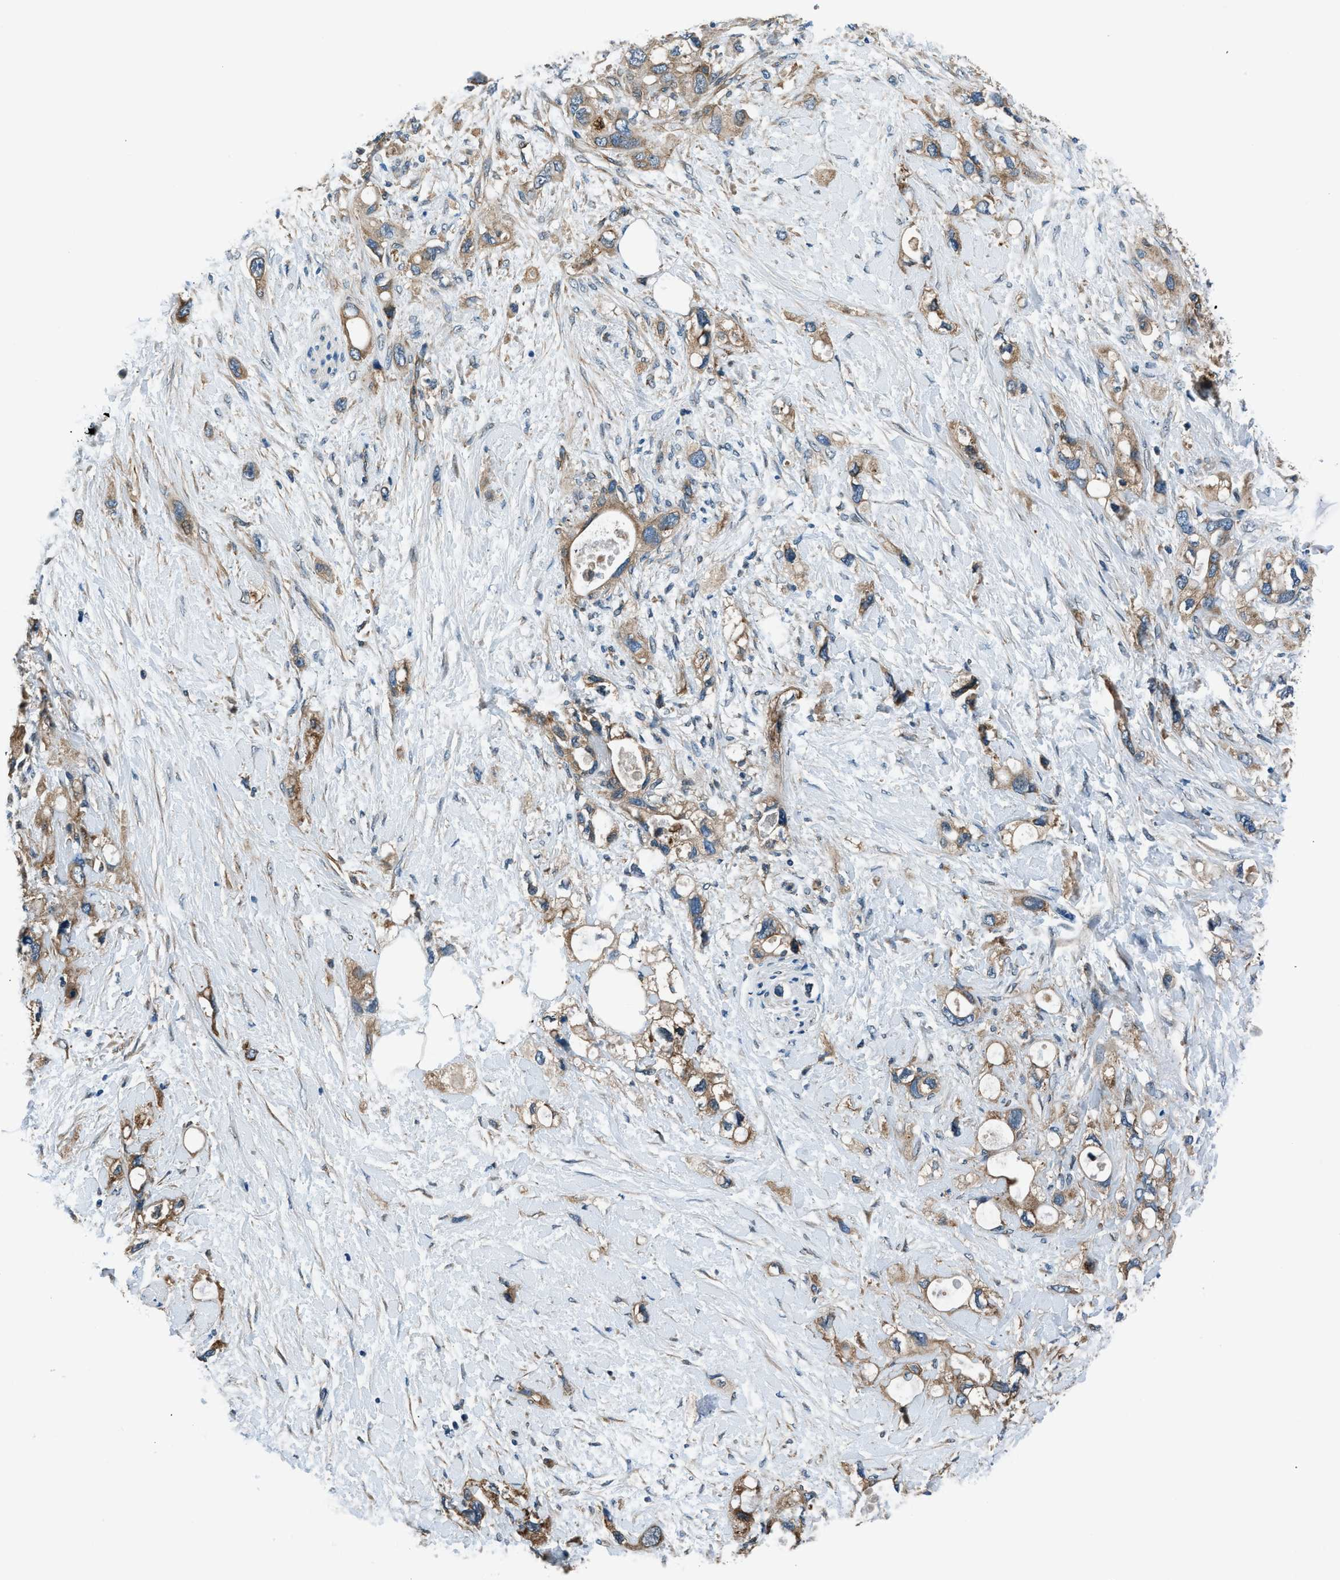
{"staining": {"intensity": "moderate", "quantity": ">75%", "location": "cytoplasmic/membranous"}, "tissue": "pancreatic cancer", "cell_type": "Tumor cells", "image_type": "cancer", "snomed": [{"axis": "morphology", "description": "Adenocarcinoma, NOS"}, {"axis": "topography", "description": "Pancreas"}], "caption": "This is an image of immunohistochemistry (IHC) staining of pancreatic cancer, which shows moderate positivity in the cytoplasmic/membranous of tumor cells.", "gene": "SLC19A2", "patient": {"sex": "female", "age": 56}}